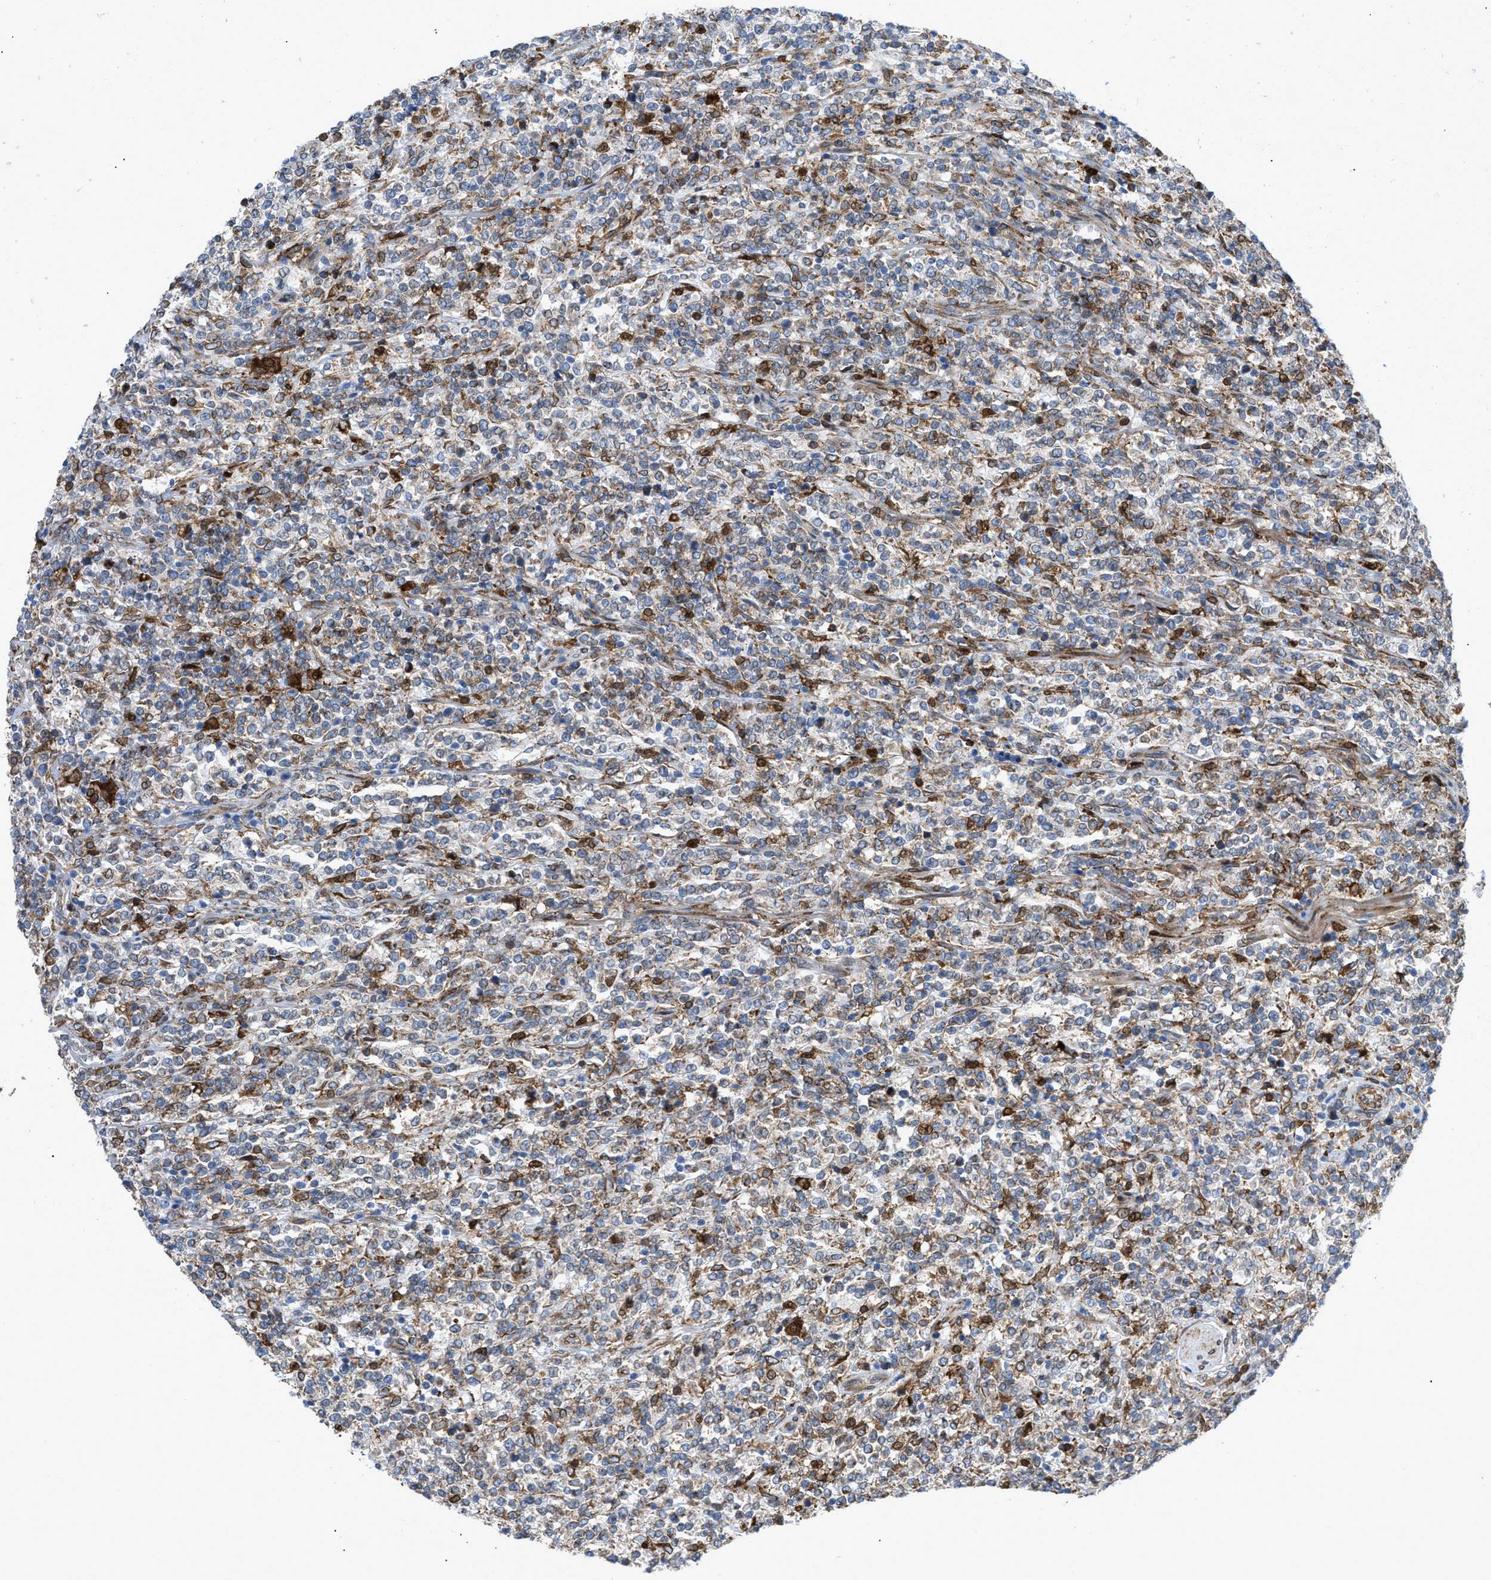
{"staining": {"intensity": "moderate", "quantity": "25%-75%", "location": "cytoplasmic/membranous"}, "tissue": "lymphoma", "cell_type": "Tumor cells", "image_type": "cancer", "snomed": [{"axis": "morphology", "description": "Malignant lymphoma, non-Hodgkin's type, High grade"}, {"axis": "topography", "description": "Soft tissue"}], "caption": "Immunohistochemical staining of human lymphoma displays medium levels of moderate cytoplasmic/membranous protein staining in approximately 25%-75% of tumor cells.", "gene": "ERLIN2", "patient": {"sex": "male", "age": 18}}